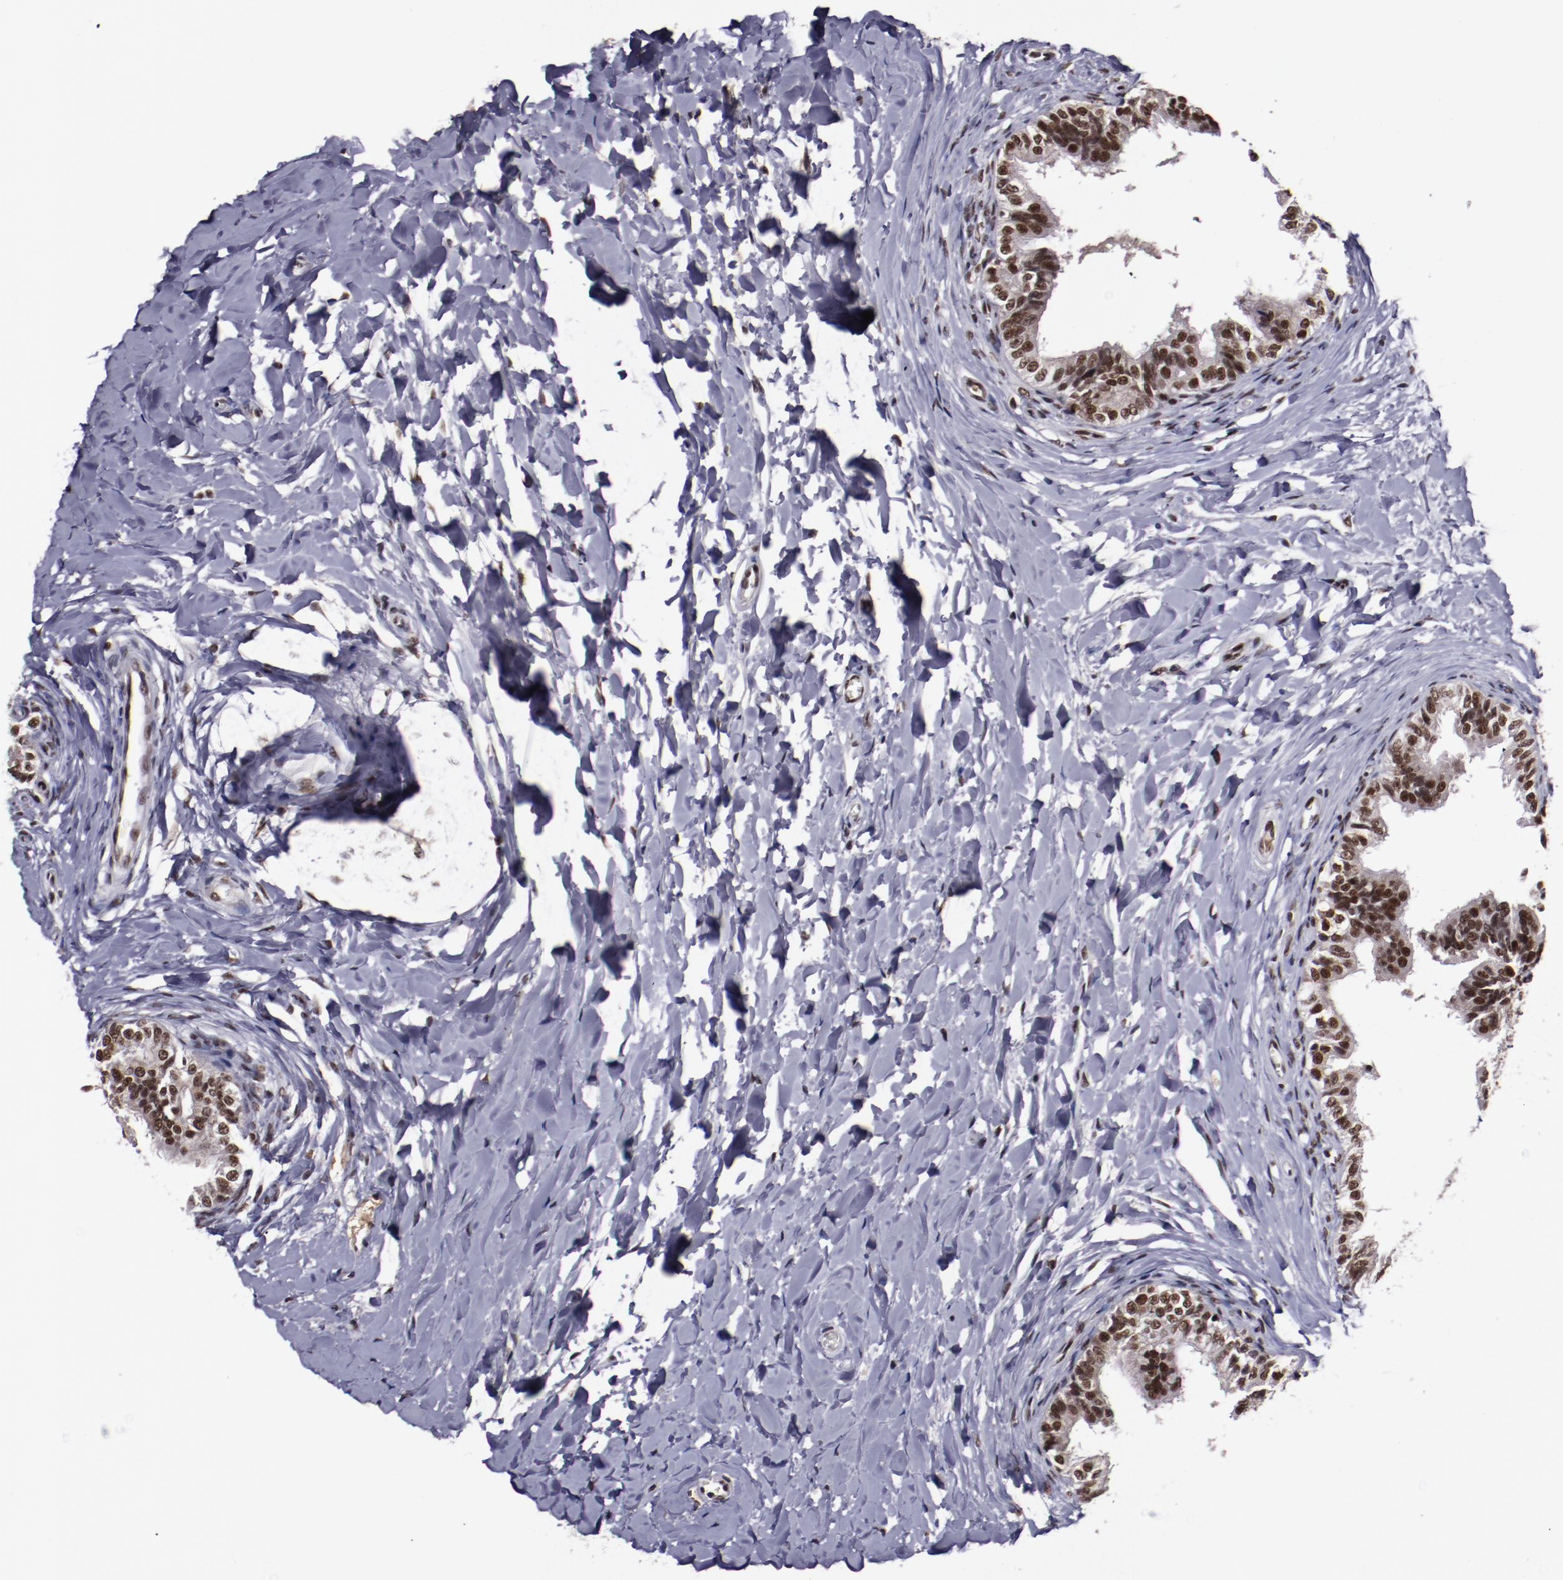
{"staining": {"intensity": "strong", "quantity": ">75%", "location": "nuclear"}, "tissue": "epididymis", "cell_type": "Glandular cells", "image_type": "normal", "snomed": [{"axis": "morphology", "description": "Normal tissue, NOS"}, {"axis": "topography", "description": "Soft tissue"}, {"axis": "topography", "description": "Epididymis"}], "caption": "Strong nuclear expression for a protein is identified in about >75% of glandular cells of normal epididymis using immunohistochemistry (IHC).", "gene": "ERH", "patient": {"sex": "male", "age": 26}}